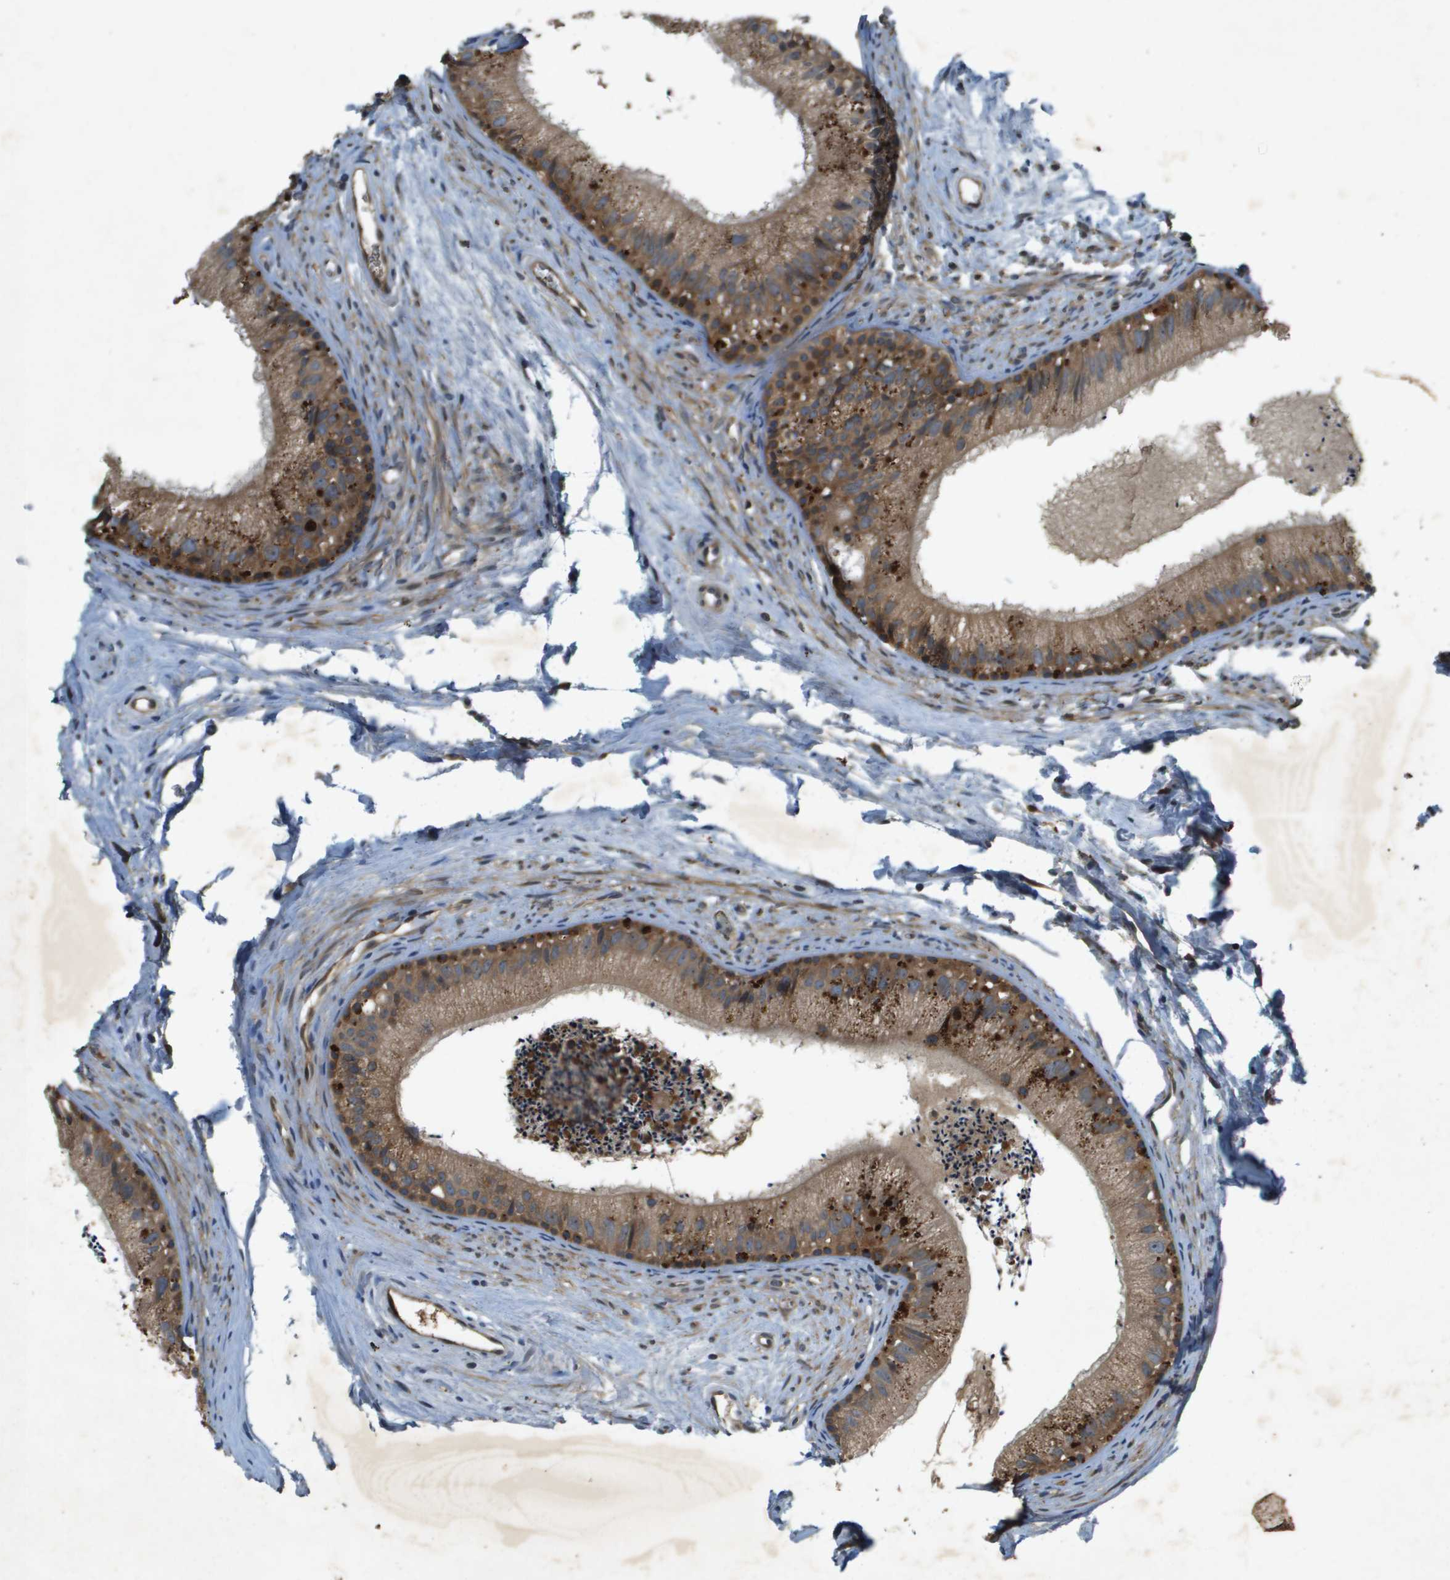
{"staining": {"intensity": "moderate", "quantity": ">75%", "location": "cytoplasmic/membranous"}, "tissue": "epididymis", "cell_type": "Glandular cells", "image_type": "normal", "snomed": [{"axis": "morphology", "description": "Normal tissue, NOS"}, {"axis": "topography", "description": "Epididymis"}], "caption": "Glandular cells show medium levels of moderate cytoplasmic/membranous positivity in about >75% of cells in unremarkable epididymis.", "gene": "PGAP3", "patient": {"sex": "male", "age": 56}}